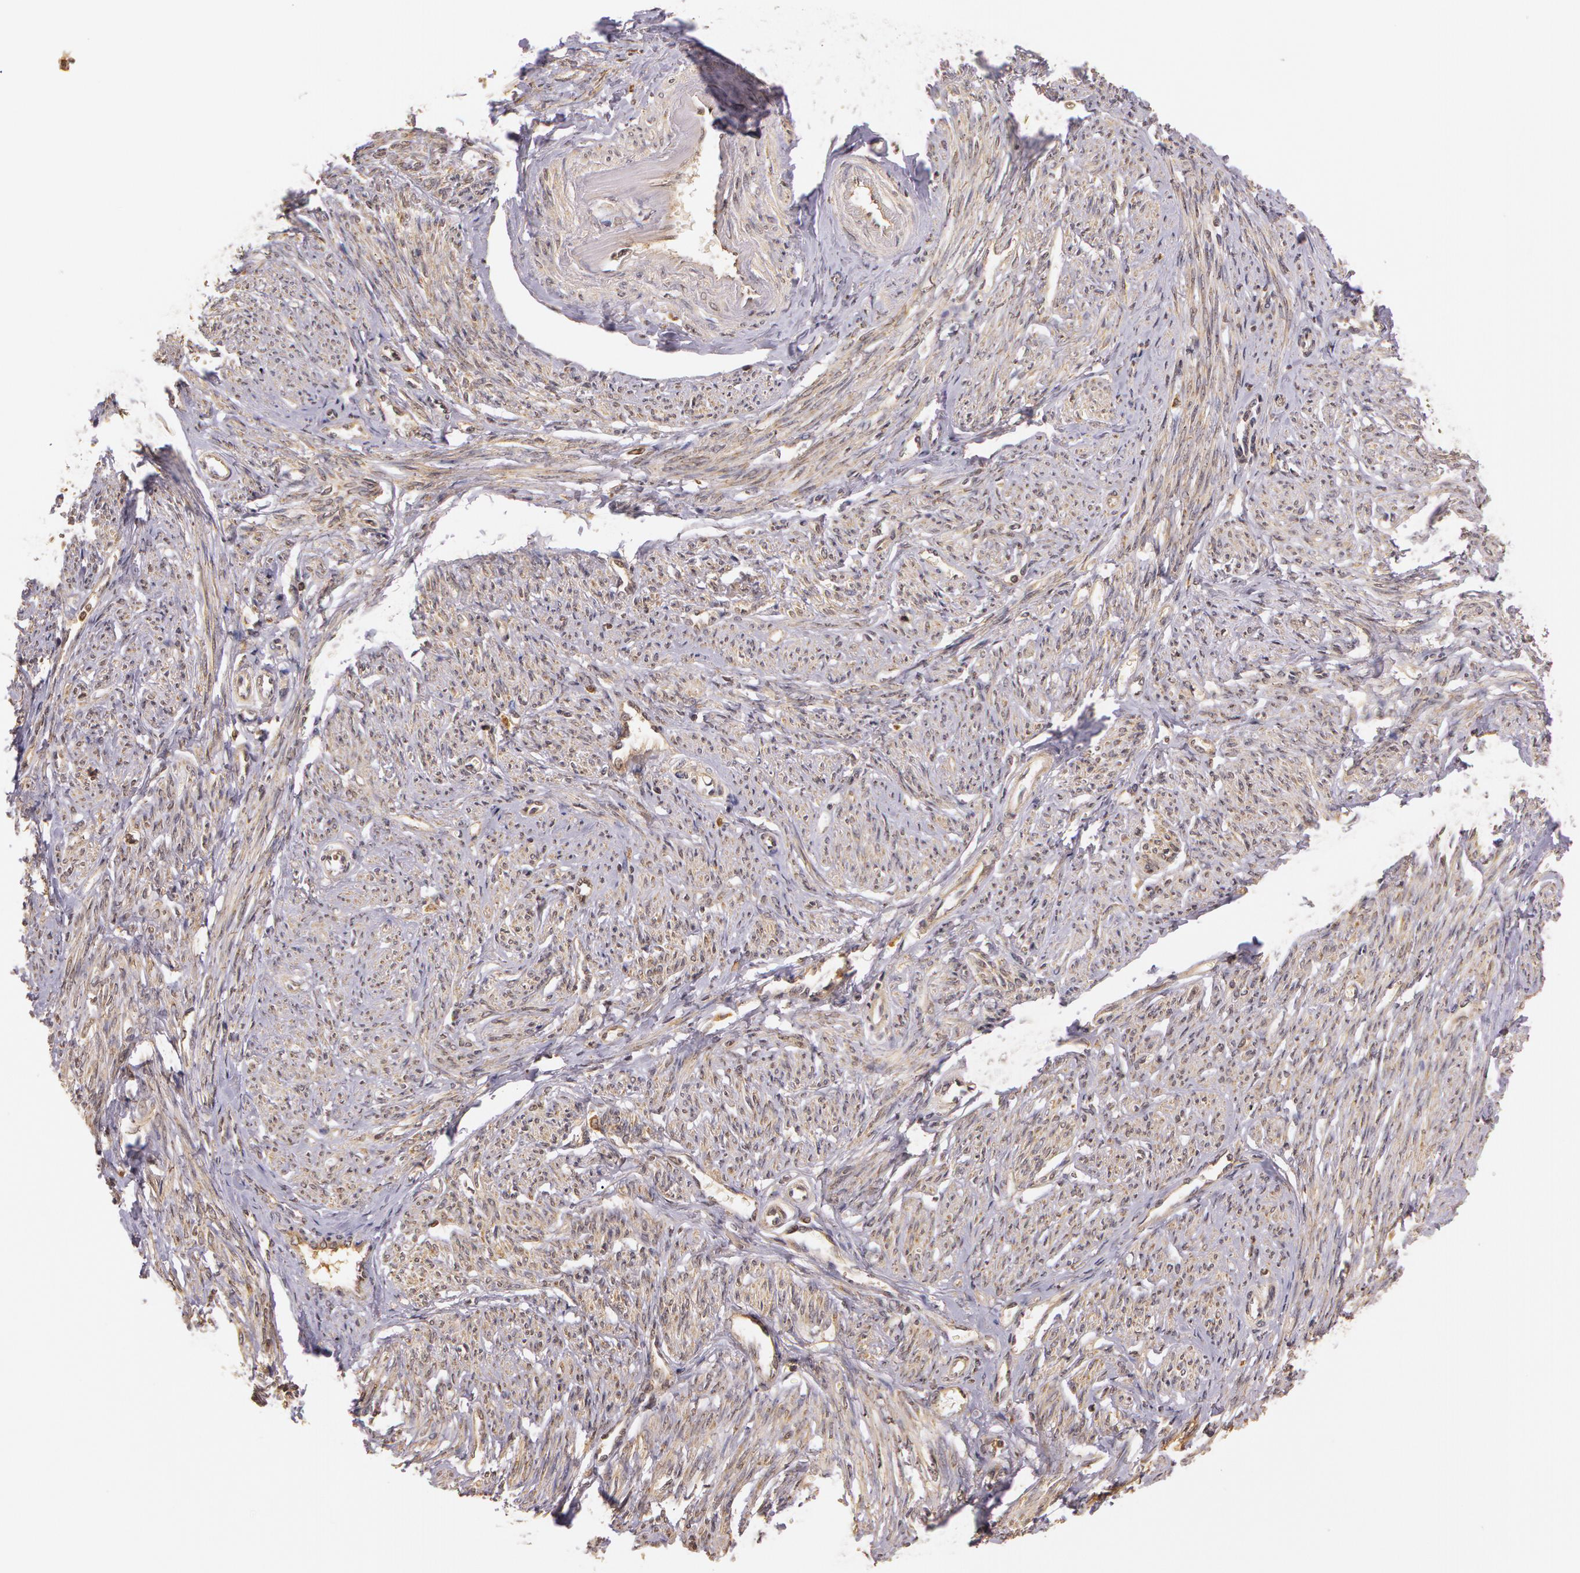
{"staining": {"intensity": "moderate", "quantity": ">75%", "location": "cytoplasmic/membranous"}, "tissue": "smooth muscle", "cell_type": "Smooth muscle cells", "image_type": "normal", "snomed": [{"axis": "morphology", "description": "Normal tissue, NOS"}, {"axis": "topography", "description": "Smooth muscle"}, {"axis": "topography", "description": "Cervix"}], "caption": "Immunohistochemistry of unremarkable human smooth muscle exhibits medium levels of moderate cytoplasmic/membranous staining in about >75% of smooth muscle cells. Immunohistochemistry (ihc) stains the protein in brown and the nuclei are stained blue.", "gene": "ASCC2", "patient": {"sex": "female", "age": 70}}